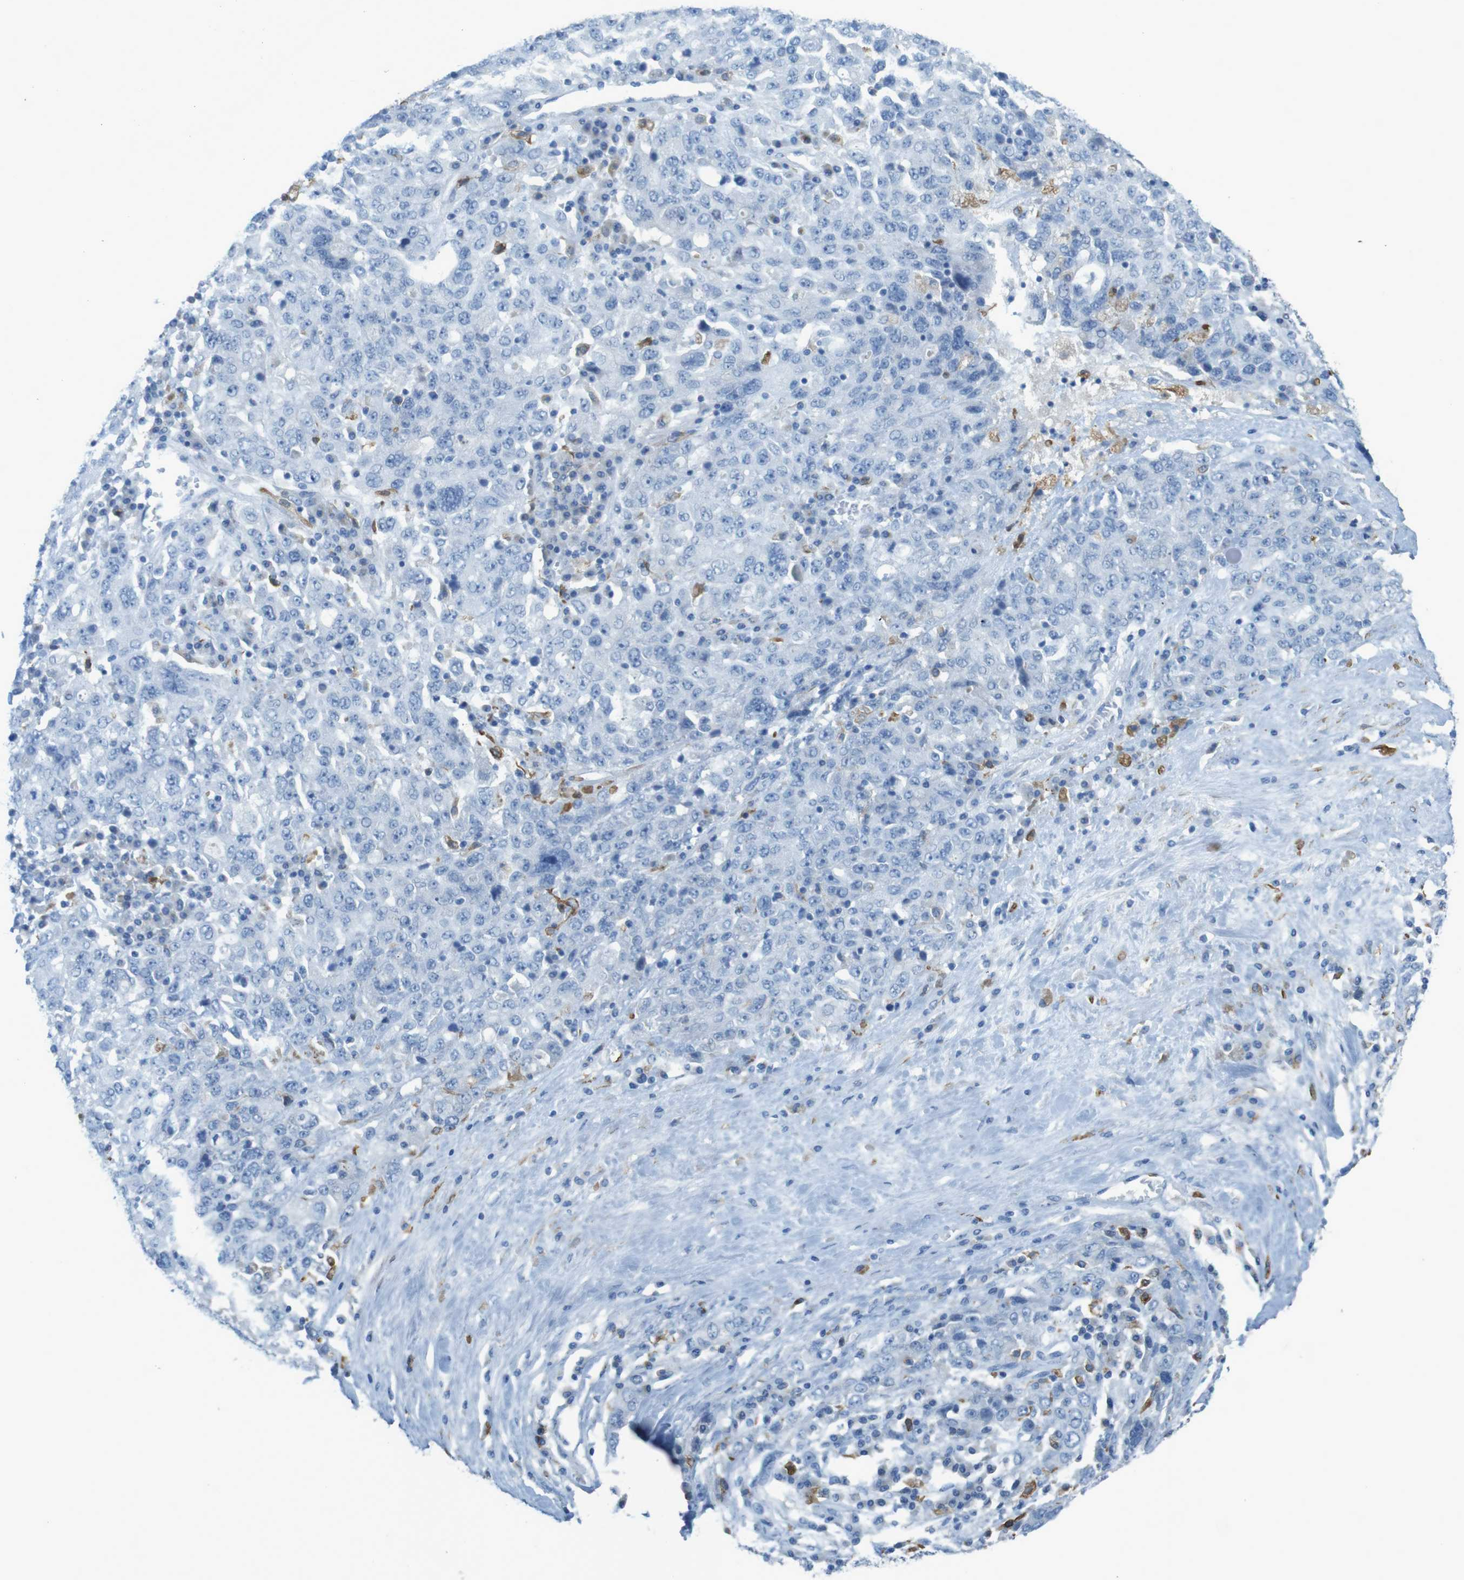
{"staining": {"intensity": "negative", "quantity": "none", "location": "none"}, "tissue": "ovarian cancer", "cell_type": "Tumor cells", "image_type": "cancer", "snomed": [{"axis": "morphology", "description": "Carcinoma, endometroid"}, {"axis": "topography", "description": "Ovary"}], "caption": "An immunohistochemistry histopathology image of ovarian endometroid carcinoma is shown. There is no staining in tumor cells of ovarian endometroid carcinoma. The staining is performed using DAB (3,3'-diaminobenzidine) brown chromogen with nuclei counter-stained in using hematoxylin.", "gene": "CD320", "patient": {"sex": "female", "age": 62}}